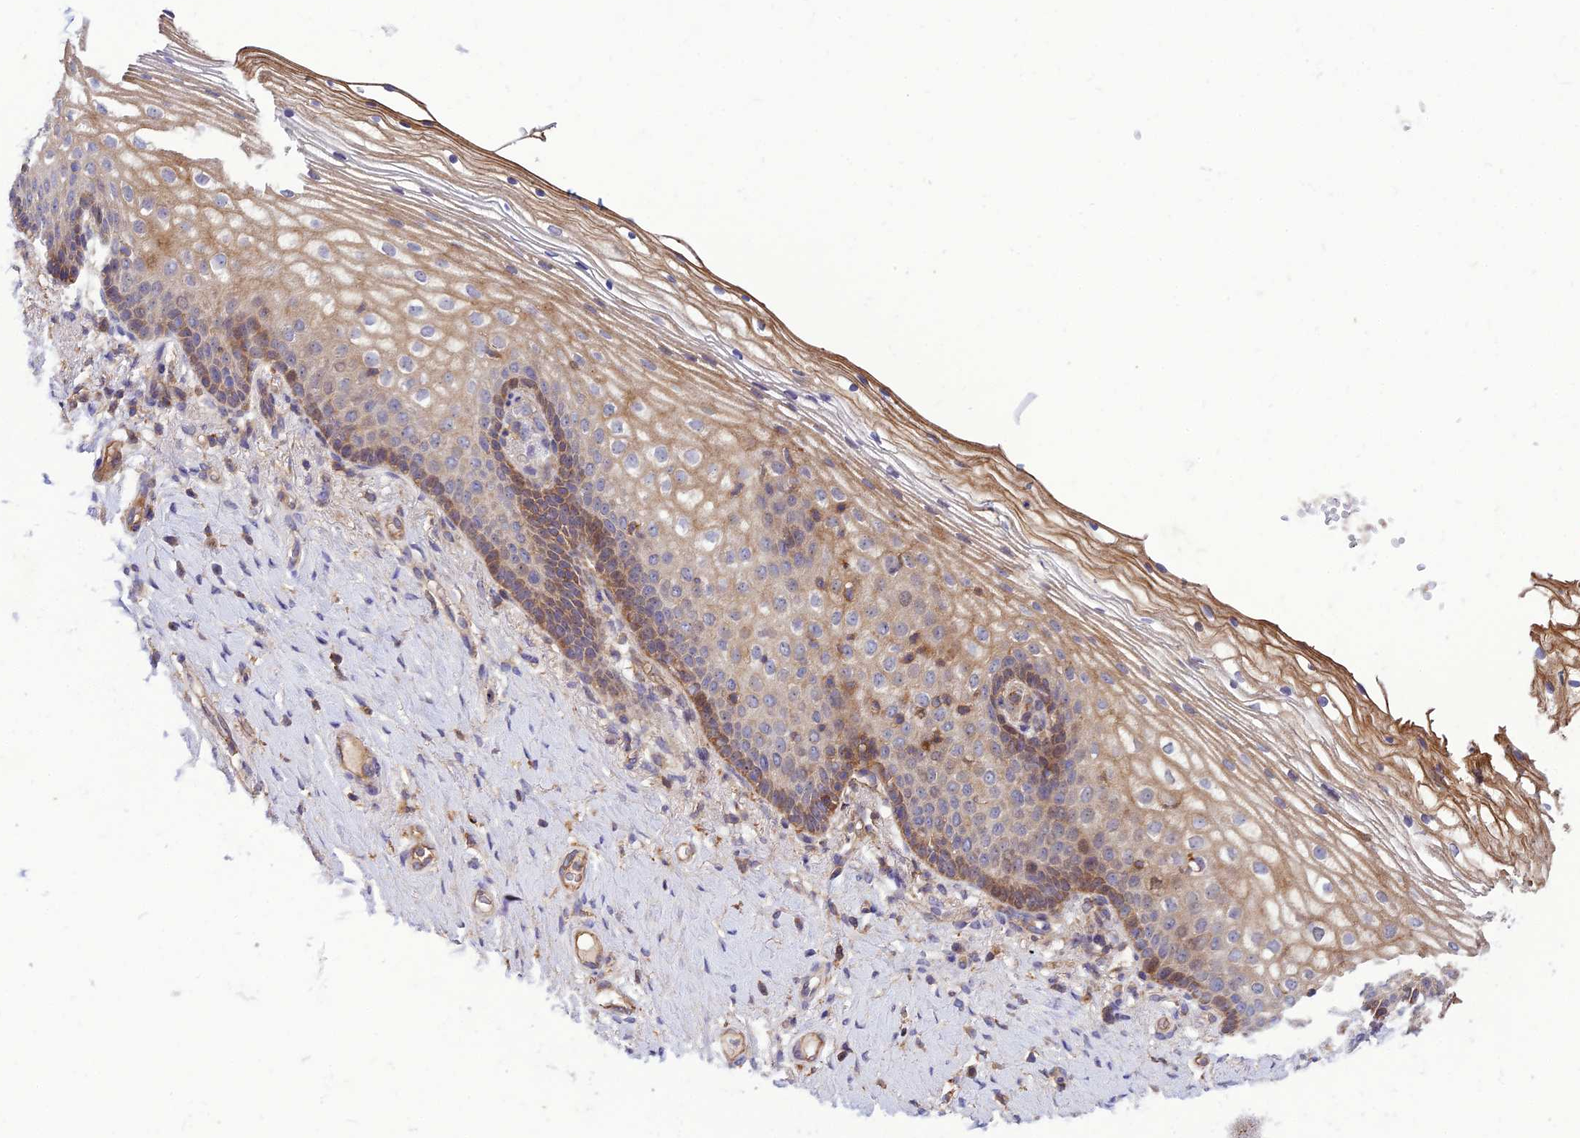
{"staining": {"intensity": "moderate", "quantity": "25%-75%", "location": "cytoplasmic/membranous"}, "tissue": "vagina", "cell_type": "Squamous epithelial cells", "image_type": "normal", "snomed": [{"axis": "morphology", "description": "Normal tissue, NOS"}, {"axis": "topography", "description": "Vagina"}], "caption": "A photomicrograph of vagina stained for a protein shows moderate cytoplasmic/membranous brown staining in squamous epithelial cells. (DAB (3,3'-diaminobenzidine) IHC with brightfield microscopy, high magnification).", "gene": "IRAK3", "patient": {"sex": "female", "age": 60}}